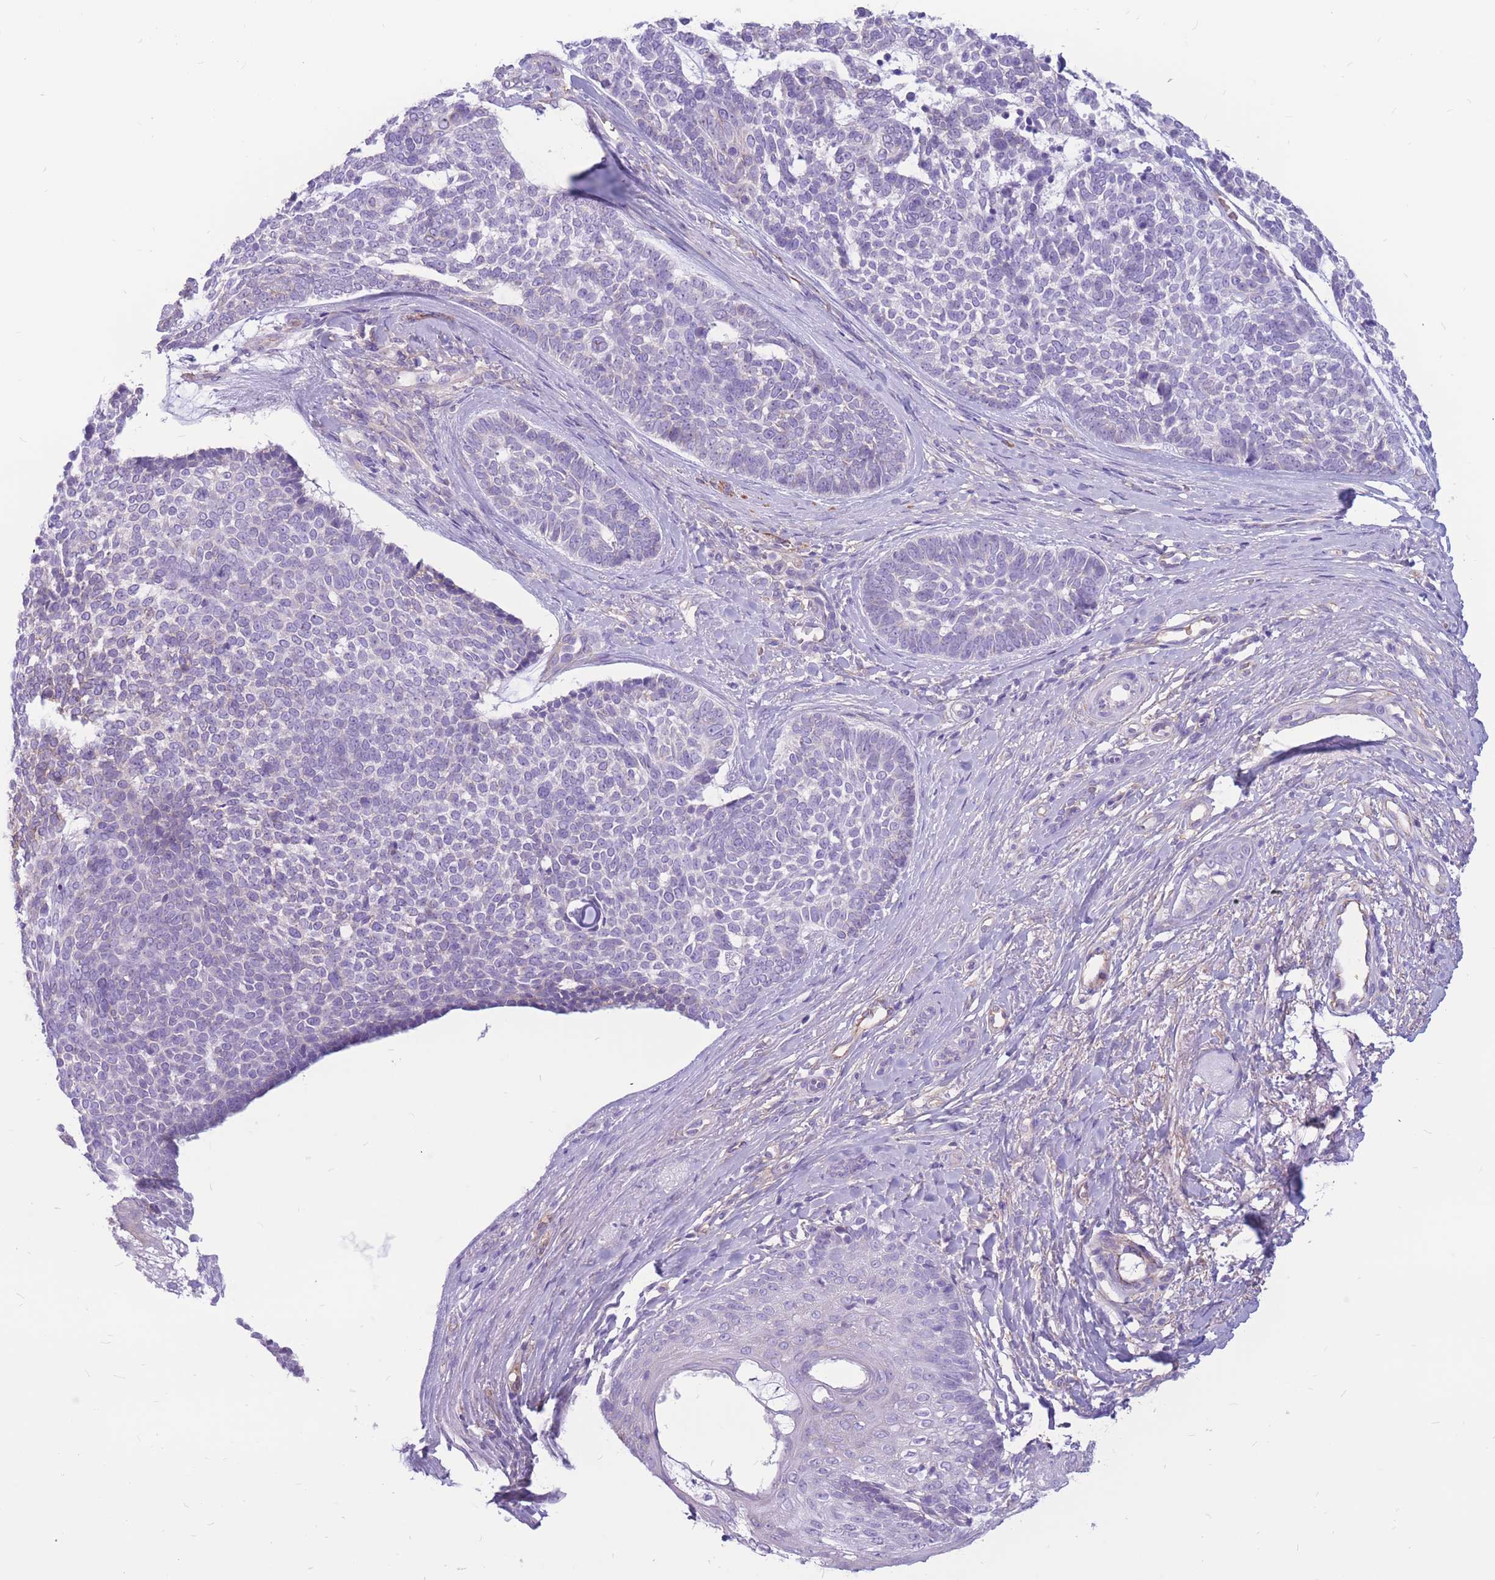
{"staining": {"intensity": "negative", "quantity": "none", "location": "none"}, "tissue": "skin cancer", "cell_type": "Tumor cells", "image_type": "cancer", "snomed": [{"axis": "morphology", "description": "Basal cell carcinoma"}, {"axis": "topography", "description": "Skin"}], "caption": "This is an IHC micrograph of human skin basal cell carcinoma. There is no expression in tumor cells.", "gene": "ADD2", "patient": {"sex": "female", "age": 81}}